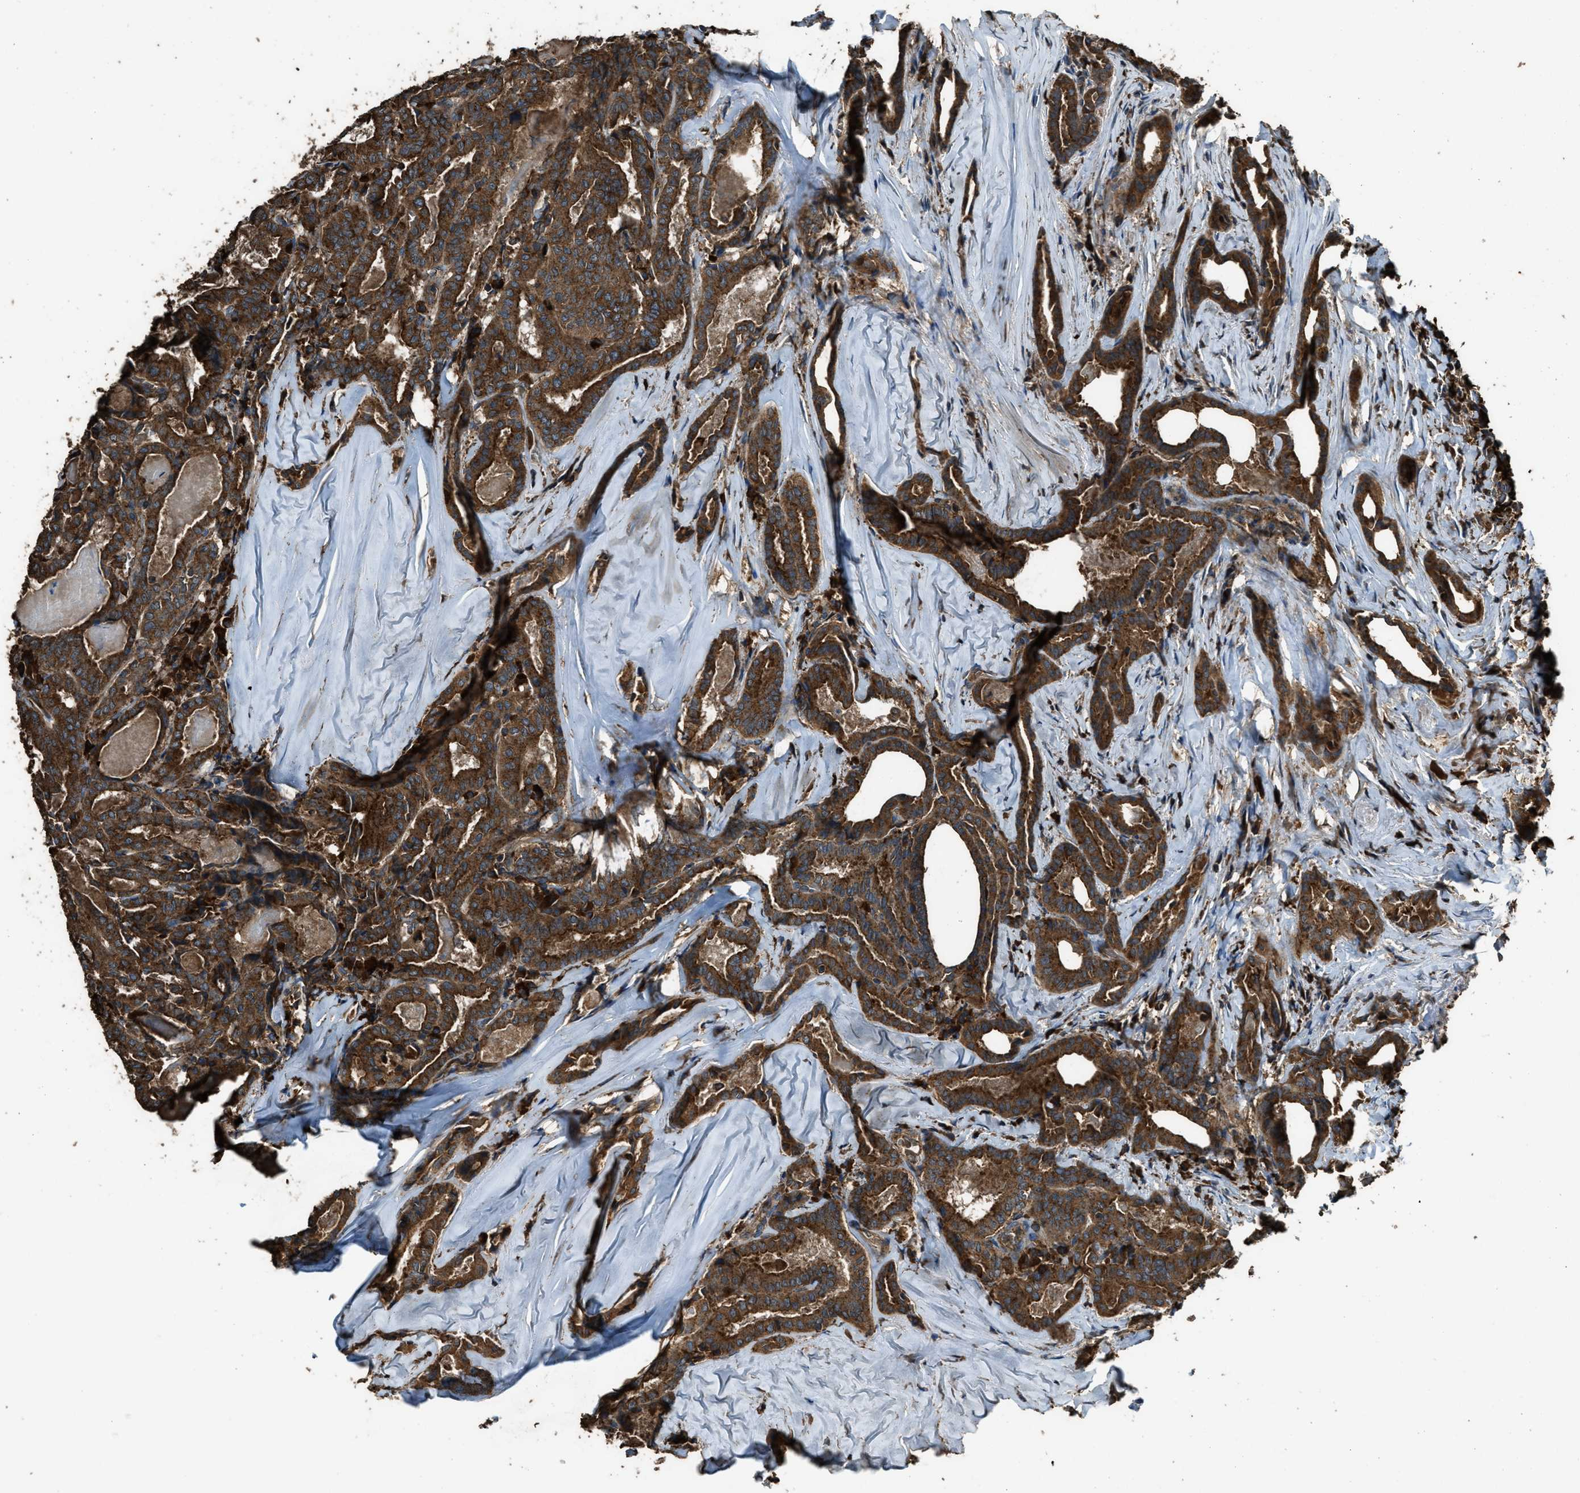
{"staining": {"intensity": "strong", "quantity": ">75%", "location": "cytoplasmic/membranous"}, "tissue": "thyroid cancer", "cell_type": "Tumor cells", "image_type": "cancer", "snomed": [{"axis": "morphology", "description": "Papillary adenocarcinoma, NOS"}, {"axis": "topography", "description": "Thyroid gland"}], "caption": "The photomicrograph demonstrates staining of thyroid cancer, revealing strong cytoplasmic/membranous protein expression (brown color) within tumor cells. The protein of interest is shown in brown color, while the nuclei are stained blue.", "gene": "MAP3K8", "patient": {"sex": "female", "age": 42}}